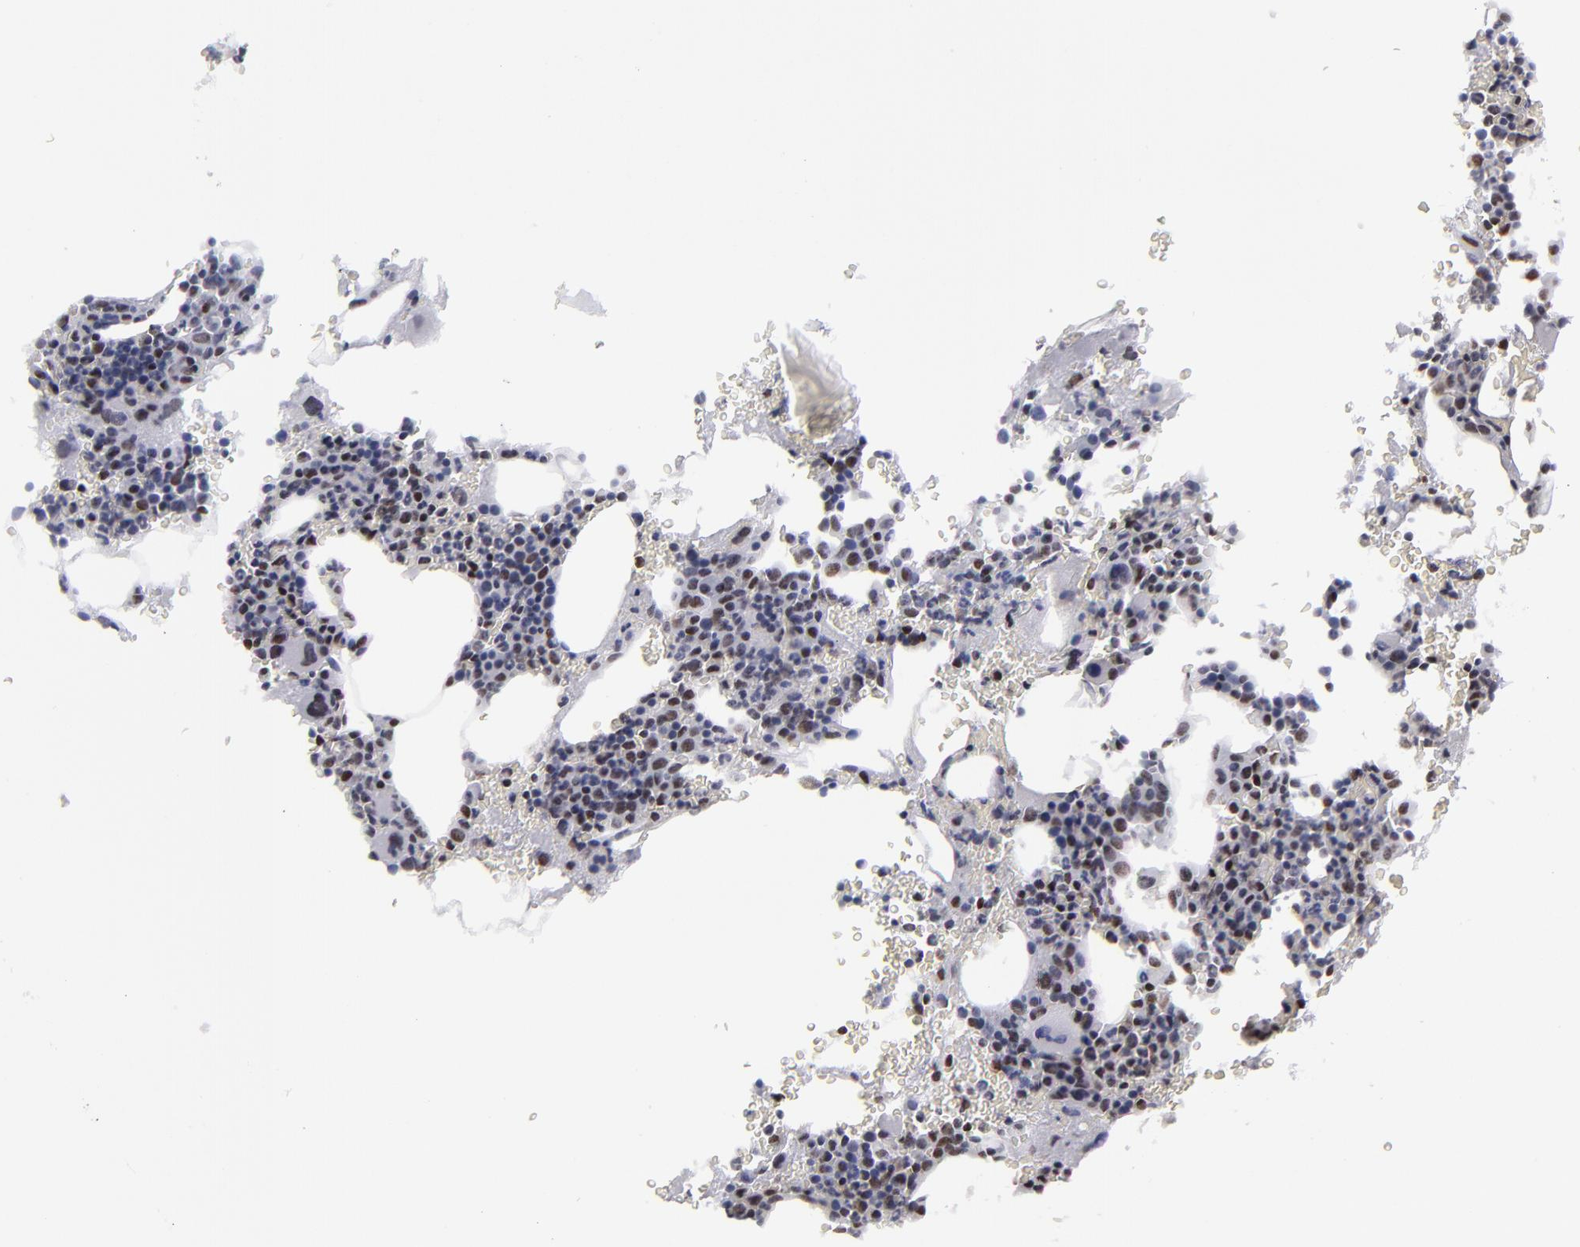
{"staining": {"intensity": "weak", "quantity": "25%-75%", "location": "nuclear"}, "tissue": "bone marrow", "cell_type": "Hematopoietic cells", "image_type": "normal", "snomed": [{"axis": "morphology", "description": "Normal tissue, NOS"}, {"axis": "topography", "description": "Bone marrow"}], "caption": "Immunohistochemistry (IHC) histopathology image of normal bone marrow stained for a protein (brown), which exhibits low levels of weak nuclear staining in about 25%-75% of hematopoietic cells.", "gene": "TERF2", "patient": {"sex": "male", "age": 82}}